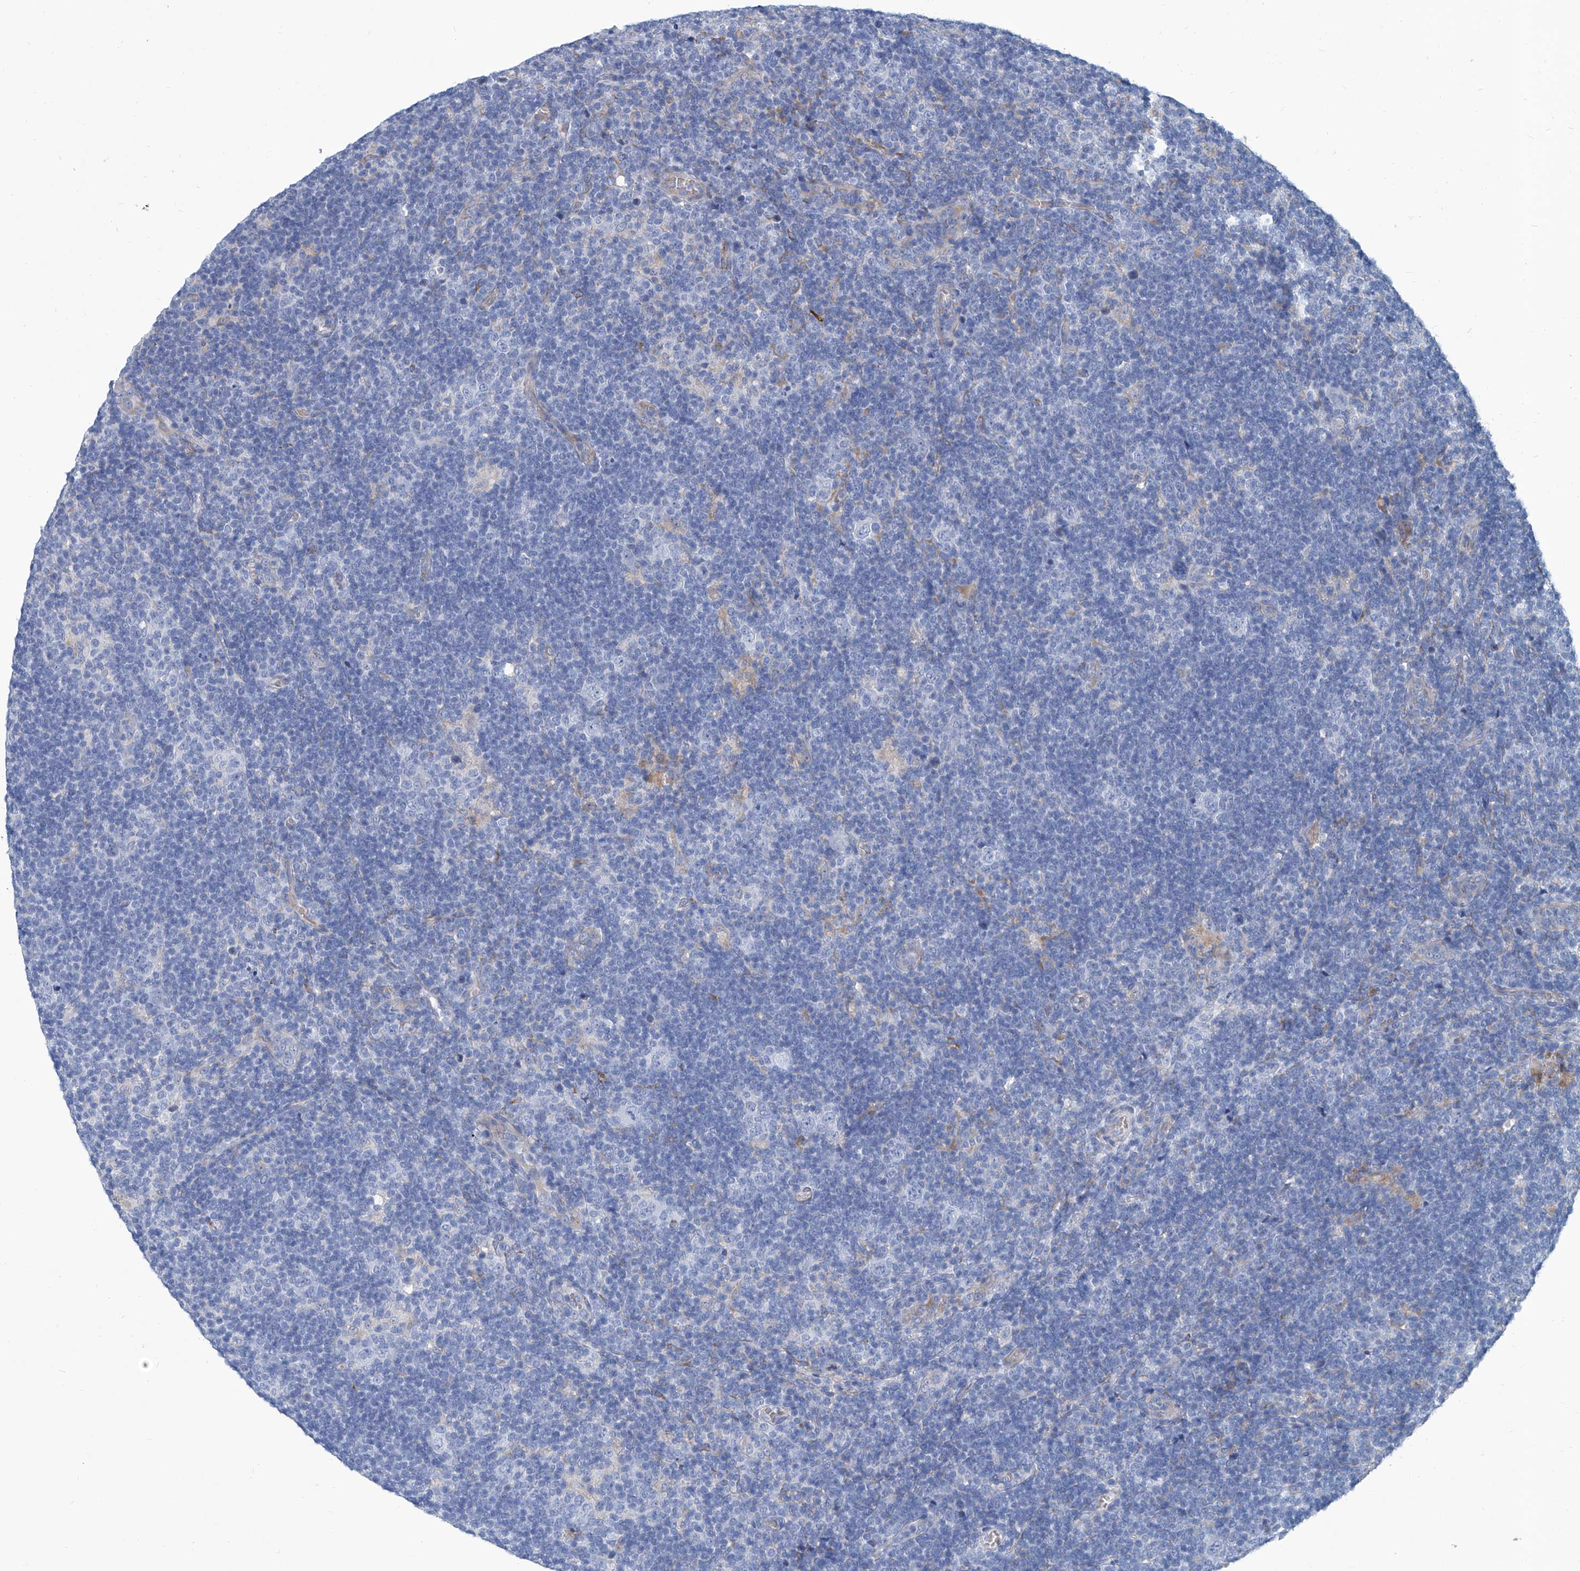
{"staining": {"intensity": "negative", "quantity": "none", "location": "none"}, "tissue": "lymphoma", "cell_type": "Tumor cells", "image_type": "cancer", "snomed": [{"axis": "morphology", "description": "Hodgkin's disease, NOS"}, {"axis": "topography", "description": "Lymph node"}], "caption": "This is an immunohistochemistry (IHC) histopathology image of human lymphoma. There is no positivity in tumor cells.", "gene": "FPR2", "patient": {"sex": "female", "age": 57}}